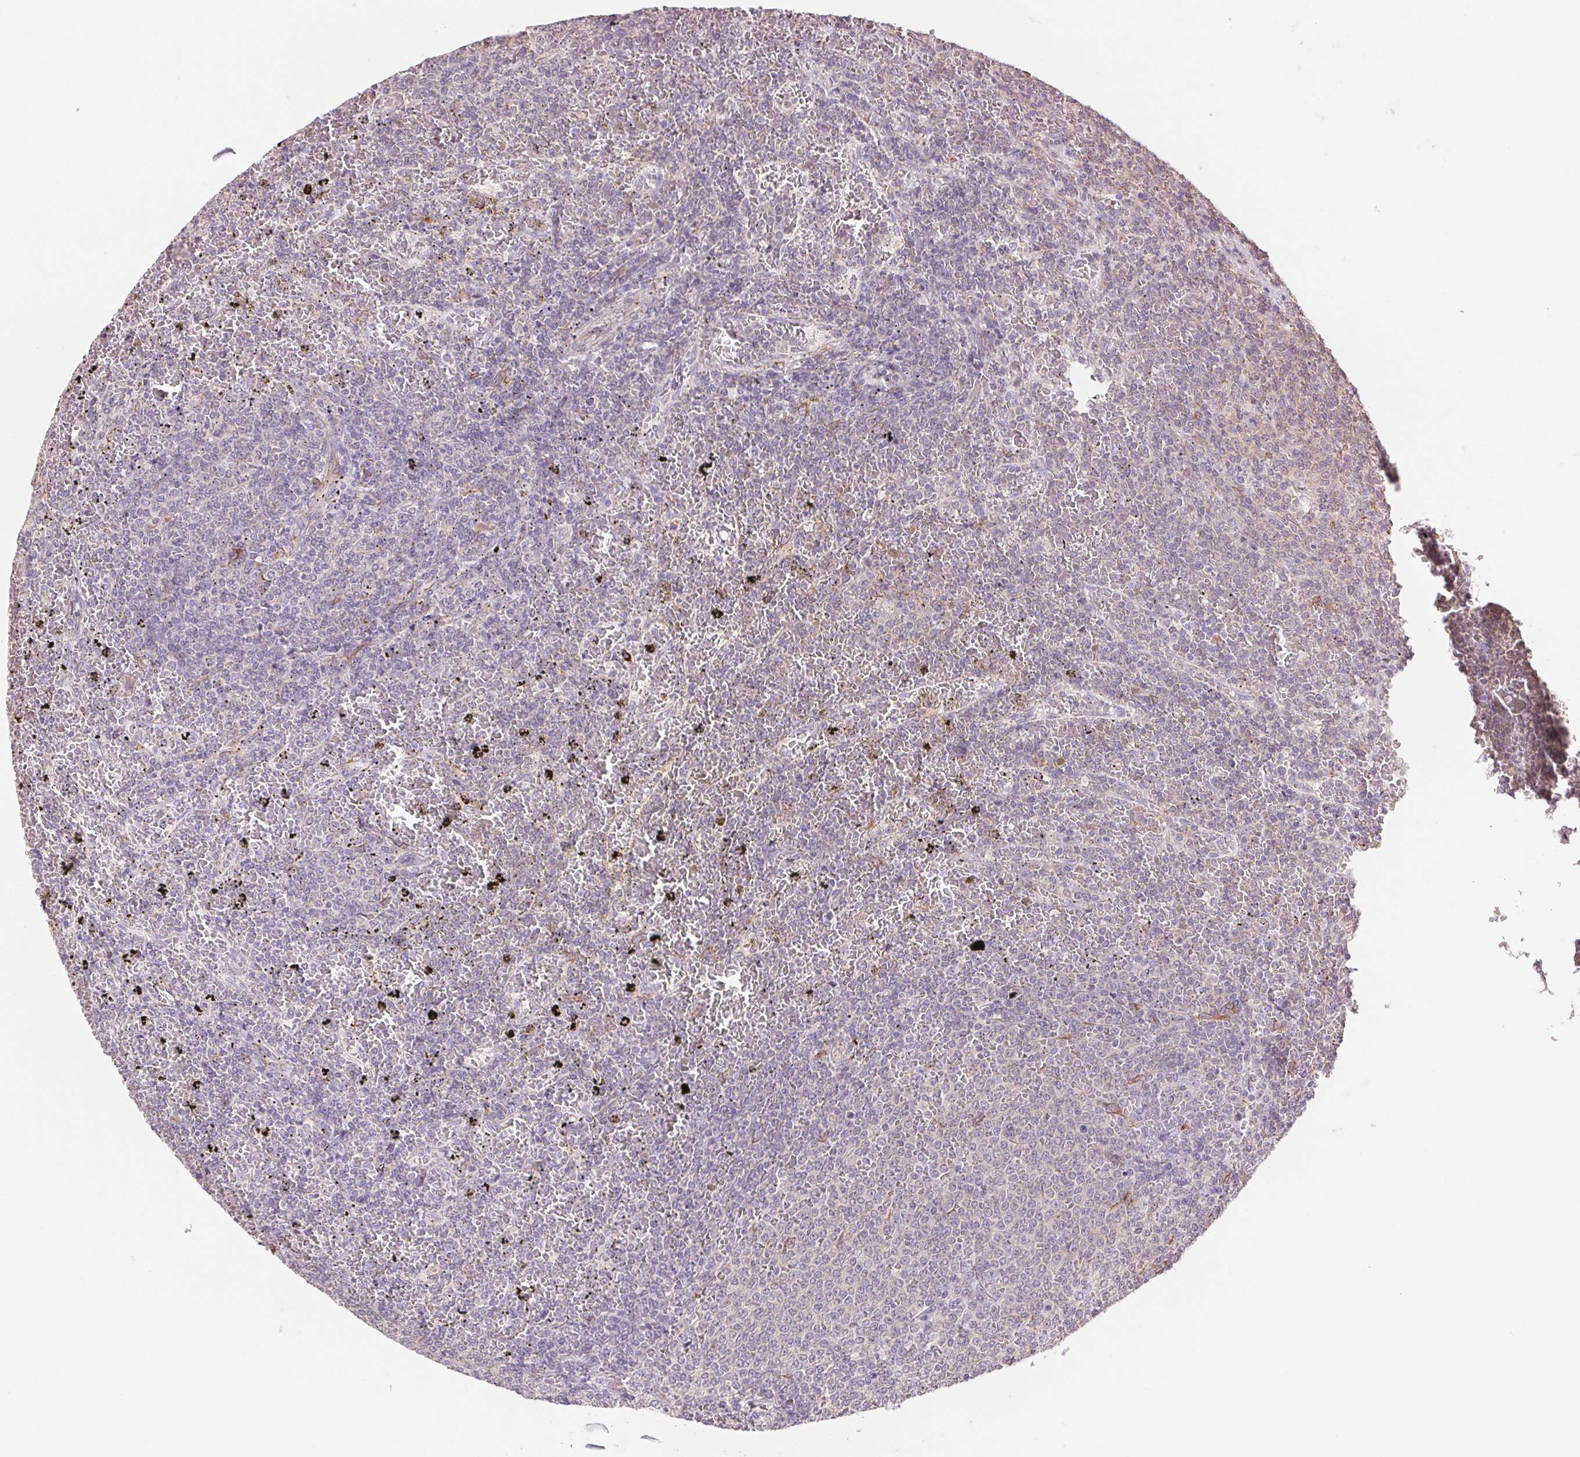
{"staining": {"intensity": "negative", "quantity": "none", "location": "none"}, "tissue": "lymphoma", "cell_type": "Tumor cells", "image_type": "cancer", "snomed": [{"axis": "morphology", "description": "Malignant lymphoma, non-Hodgkin's type, Low grade"}, {"axis": "topography", "description": "Spleen"}], "caption": "This is an IHC image of malignant lymphoma, non-Hodgkin's type (low-grade). There is no expression in tumor cells.", "gene": "FKBP10", "patient": {"sex": "female", "age": 77}}